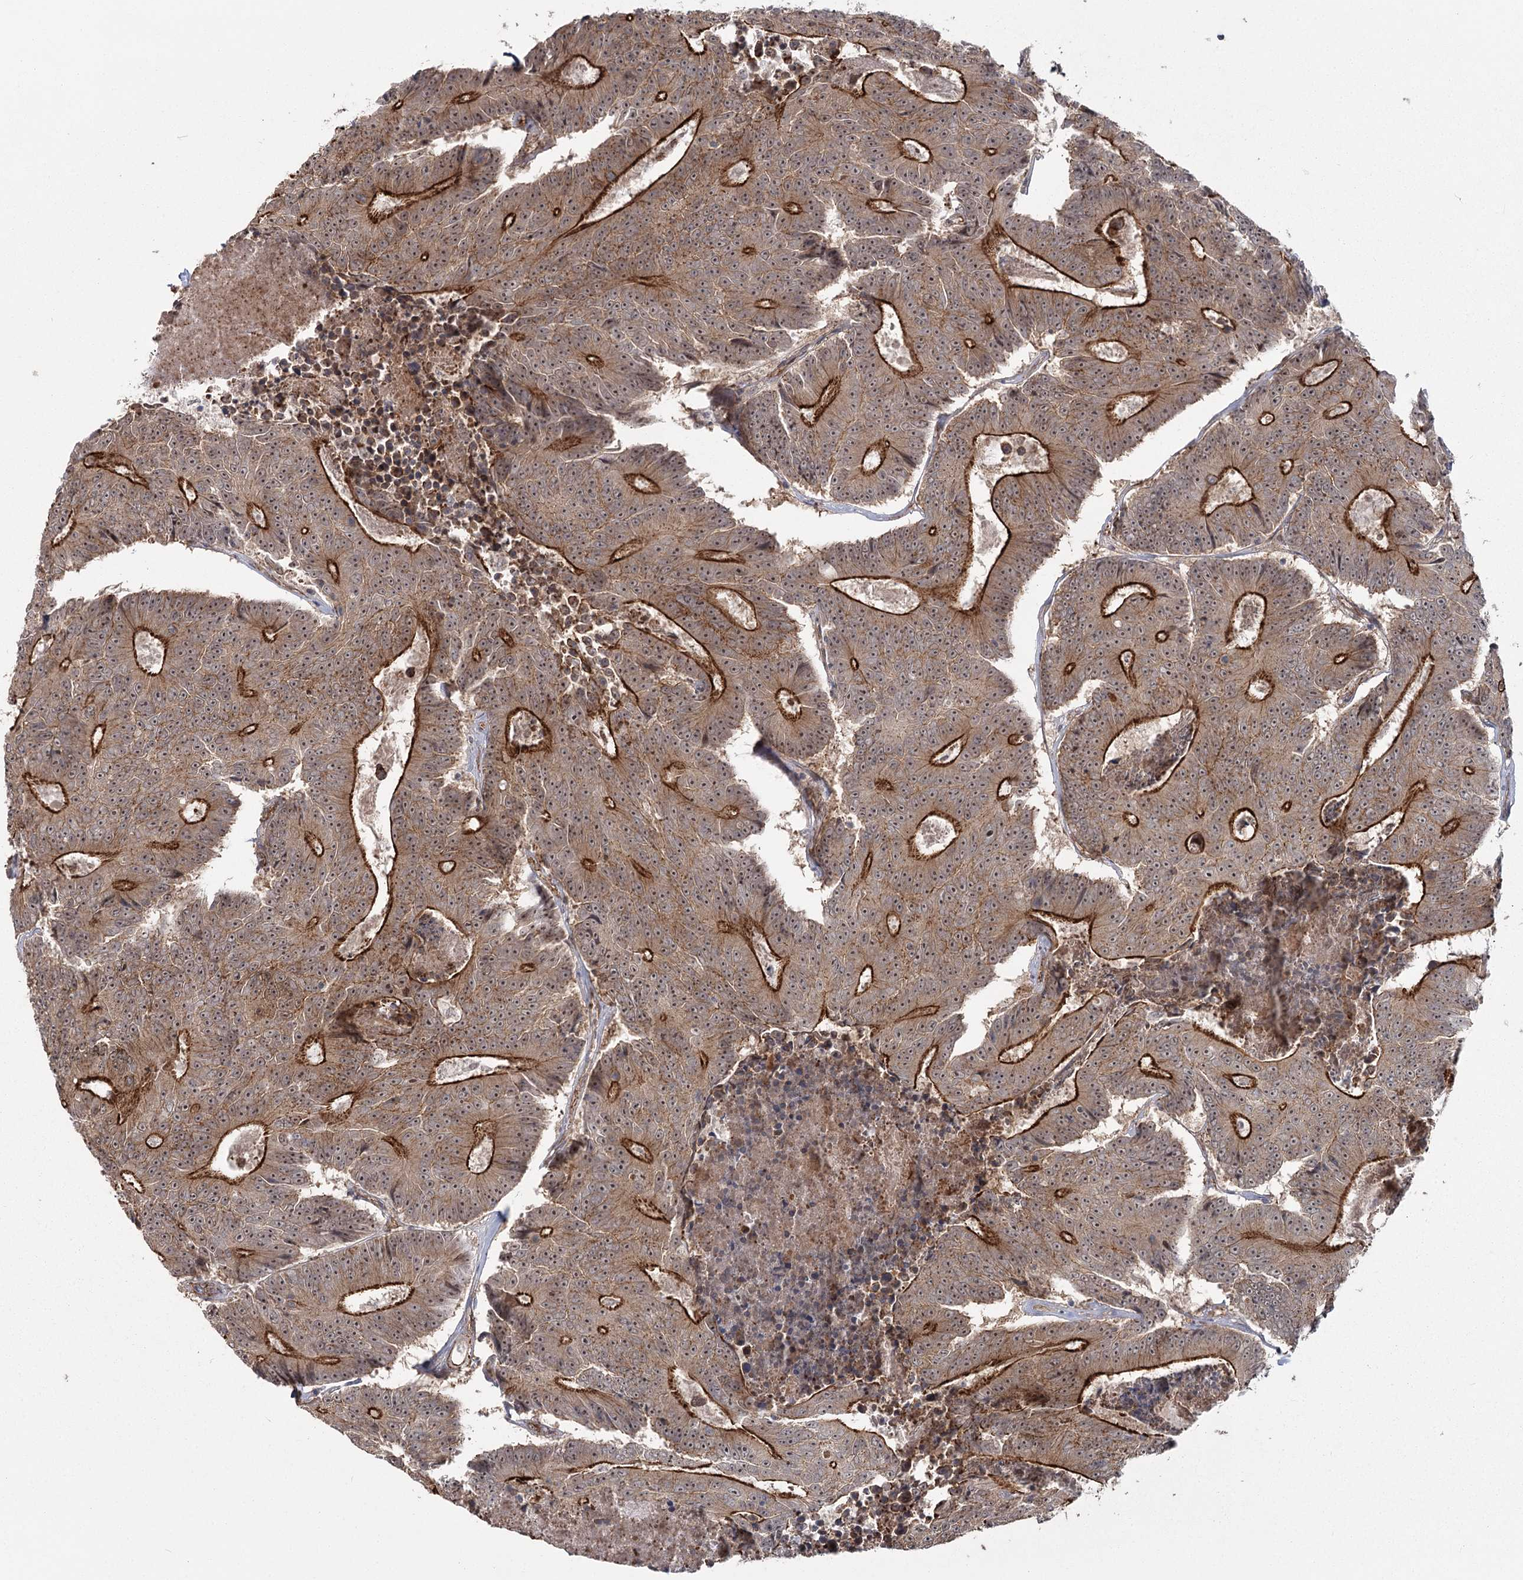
{"staining": {"intensity": "moderate", "quantity": ">75%", "location": "cytoplasmic/membranous"}, "tissue": "colorectal cancer", "cell_type": "Tumor cells", "image_type": "cancer", "snomed": [{"axis": "morphology", "description": "Adenocarcinoma, NOS"}, {"axis": "topography", "description": "Colon"}], "caption": "A photomicrograph of colorectal cancer (adenocarcinoma) stained for a protein reveals moderate cytoplasmic/membranous brown staining in tumor cells. Ihc stains the protein of interest in brown and the nuclei are stained blue.", "gene": "RPP14", "patient": {"sex": "male", "age": 83}}